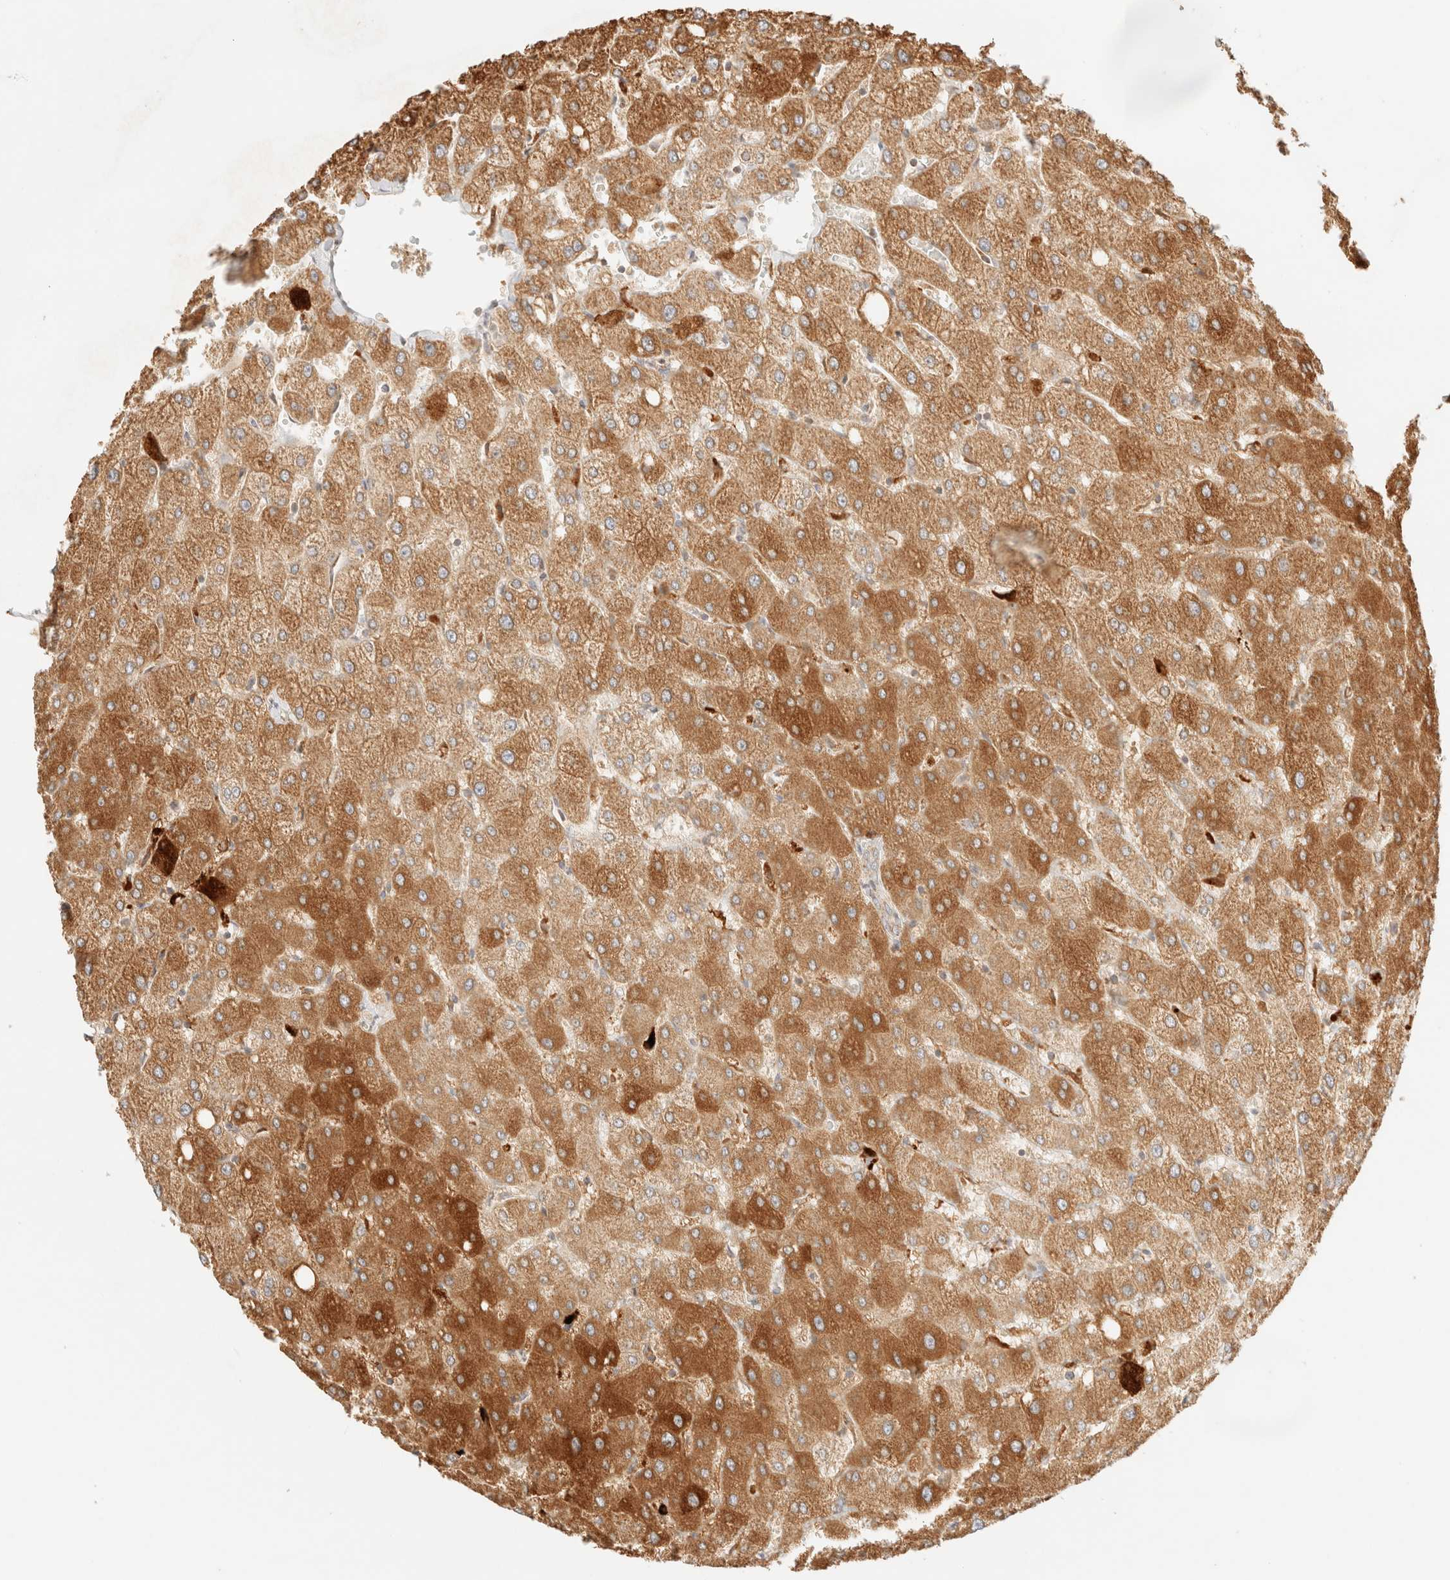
{"staining": {"intensity": "weak", "quantity": "<25%", "location": "cytoplasmic/membranous"}, "tissue": "liver", "cell_type": "Cholangiocytes", "image_type": "normal", "snomed": [{"axis": "morphology", "description": "Normal tissue, NOS"}, {"axis": "topography", "description": "Liver"}], "caption": "This is a micrograph of immunohistochemistry (IHC) staining of benign liver, which shows no expression in cholangiocytes.", "gene": "TACO1", "patient": {"sex": "female", "age": 54}}